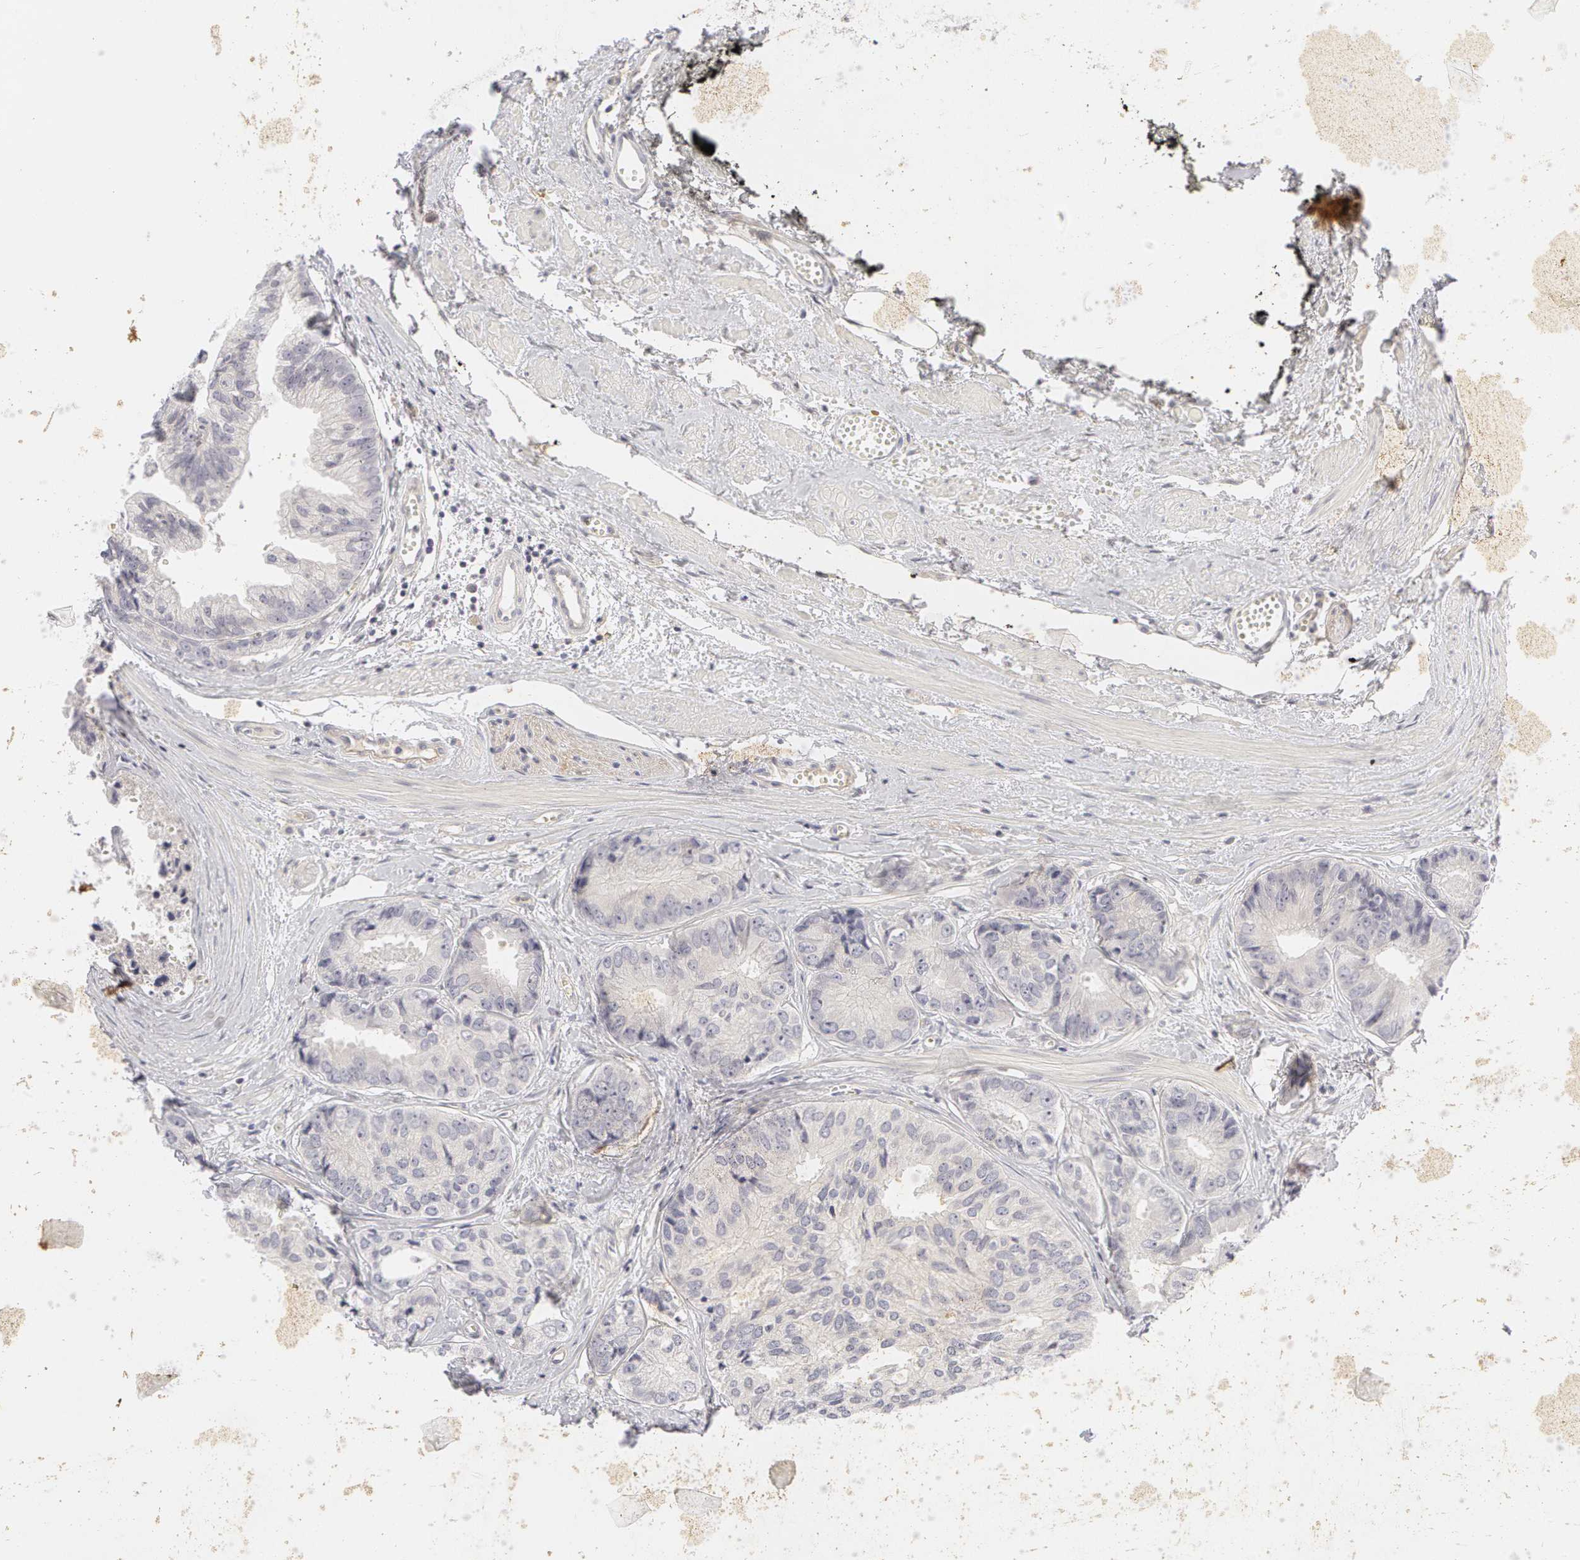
{"staining": {"intensity": "negative", "quantity": "none", "location": "none"}, "tissue": "prostate cancer", "cell_type": "Tumor cells", "image_type": "cancer", "snomed": [{"axis": "morphology", "description": "Adenocarcinoma, High grade"}, {"axis": "topography", "description": "Prostate"}], "caption": "An immunohistochemistry (IHC) histopathology image of adenocarcinoma (high-grade) (prostate) is shown. There is no staining in tumor cells of adenocarcinoma (high-grade) (prostate). The staining is performed using DAB (3,3'-diaminobenzidine) brown chromogen with nuclei counter-stained in using hematoxylin.", "gene": "ABCB1", "patient": {"sex": "male", "age": 56}}